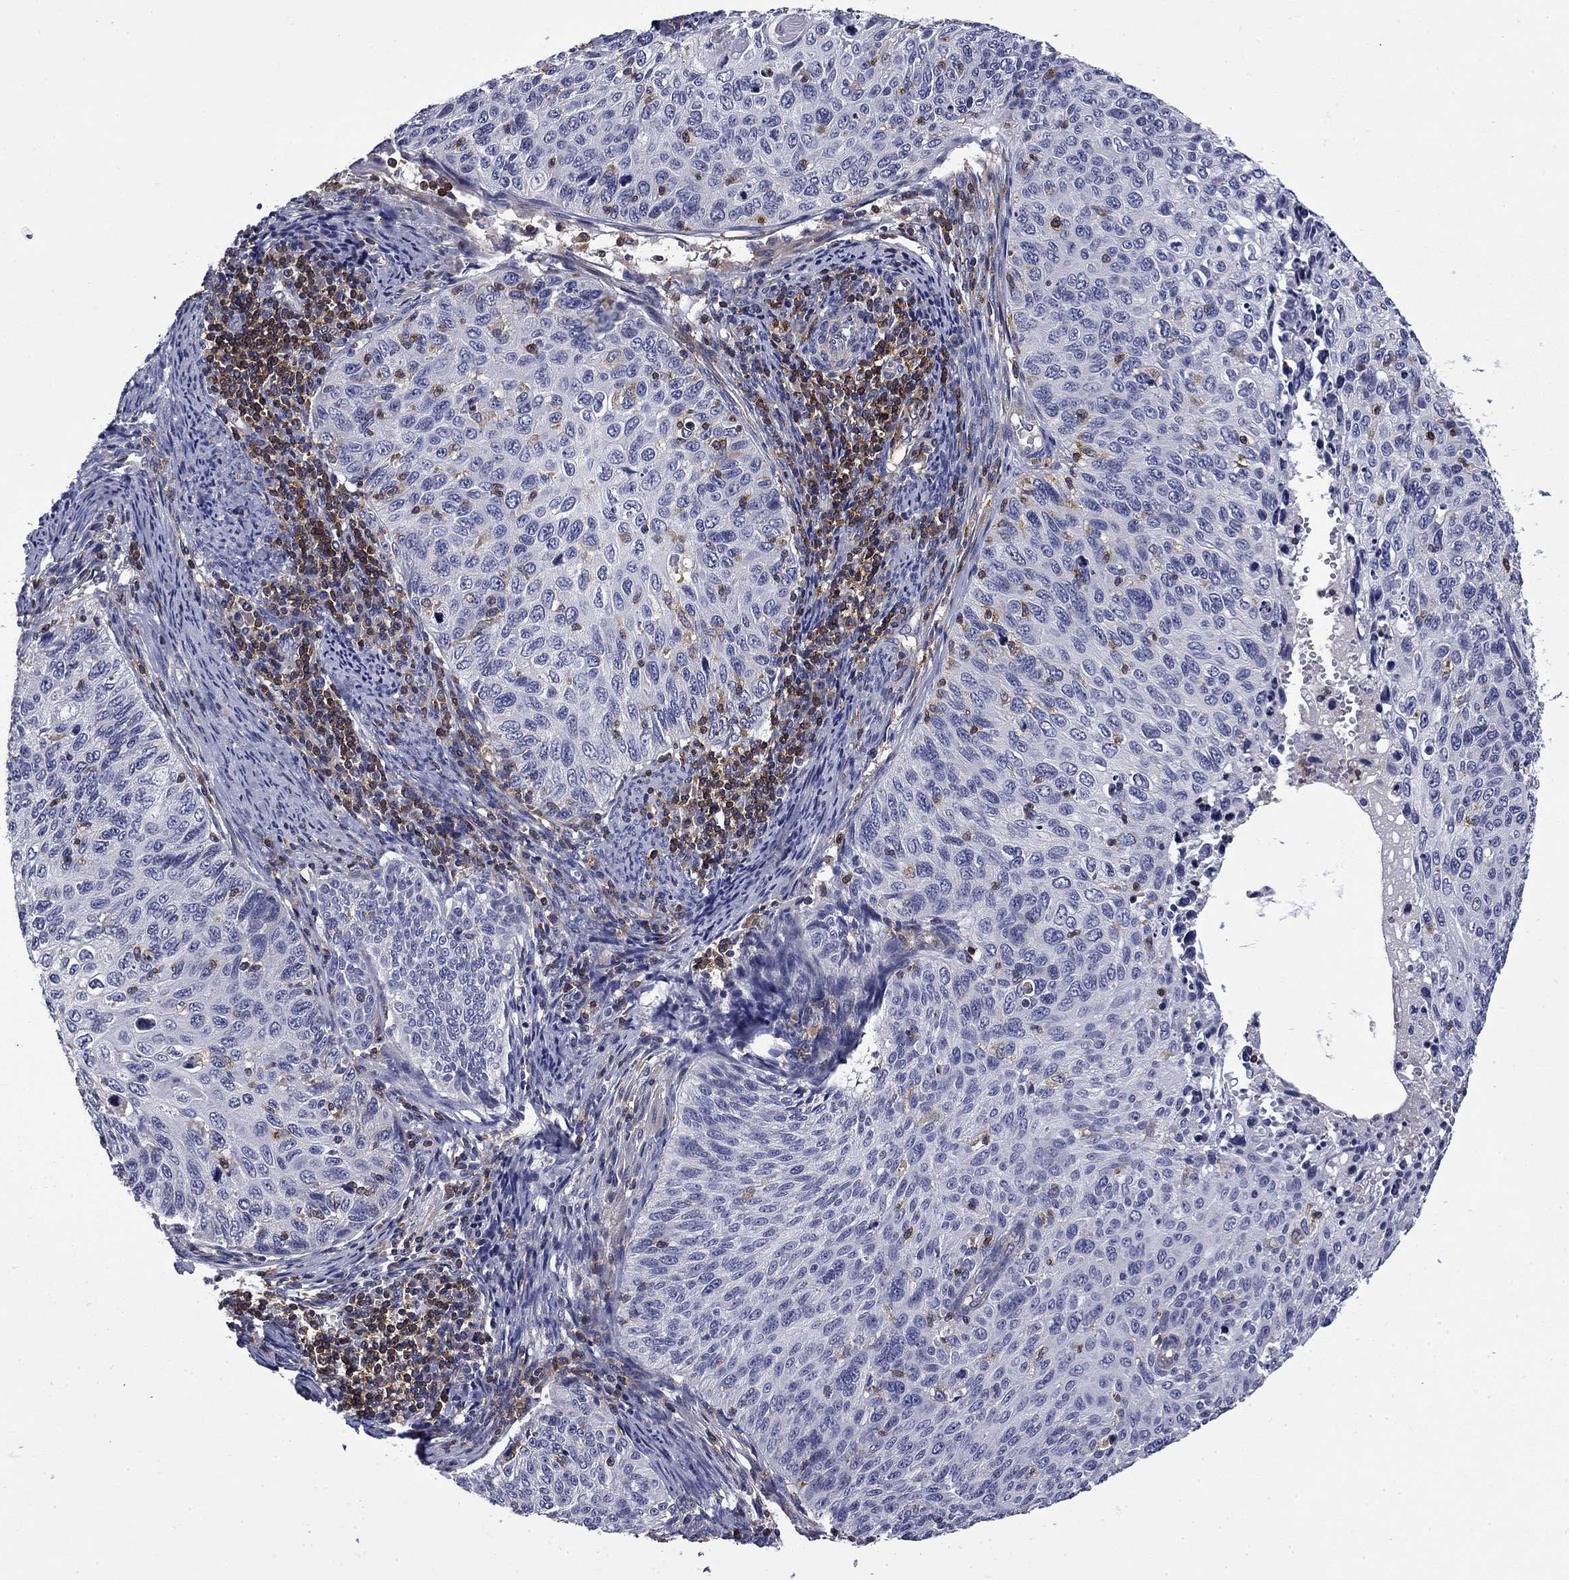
{"staining": {"intensity": "negative", "quantity": "none", "location": "none"}, "tissue": "cervical cancer", "cell_type": "Tumor cells", "image_type": "cancer", "snomed": [{"axis": "morphology", "description": "Squamous cell carcinoma, NOS"}, {"axis": "topography", "description": "Cervix"}], "caption": "Immunohistochemistry (IHC) histopathology image of squamous cell carcinoma (cervical) stained for a protein (brown), which displays no expression in tumor cells.", "gene": "ARHGAP45", "patient": {"sex": "female", "age": 70}}